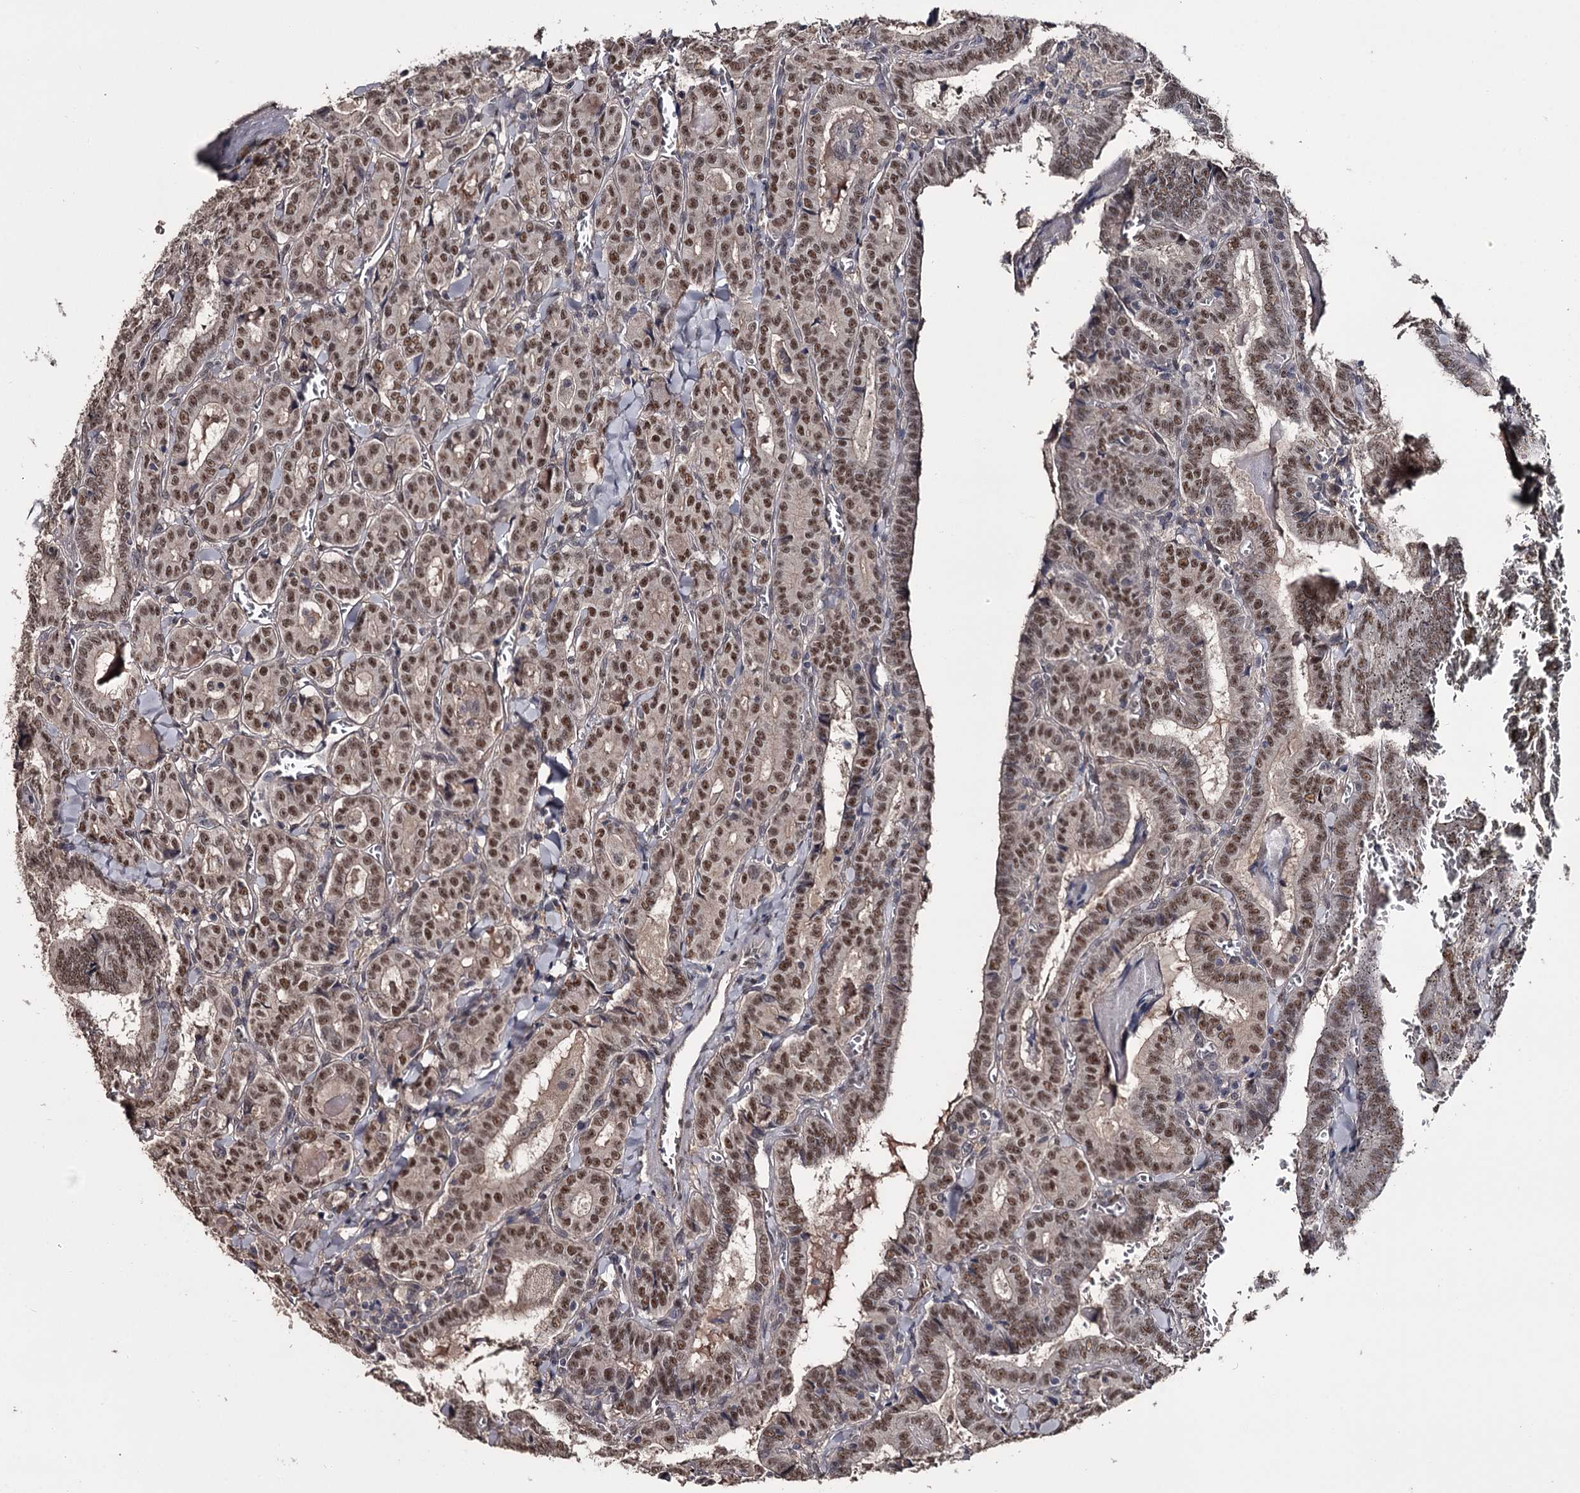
{"staining": {"intensity": "moderate", "quantity": ">75%", "location": "nuclear"}, "tissue": "thyroid cancer", "cell_type": "Tumor cells", "image_type": "cancer", "snomed": [{"axis": "morphology", "description": "Papillary adenocarcinoma, NOS"}, {"axis": "topography", "description": "Thyroid gland"}], "caption": "Thyroid papillary adenocarcinoma stained with DAB (3,3'-diaminobenzidine) immunohistochemistry demonstrates medium levels of moderate nuclear staining in approximately >75% of tumor cells.", "gene": "PRPF40B", "patient": {"sex": "female", "age": 72}}